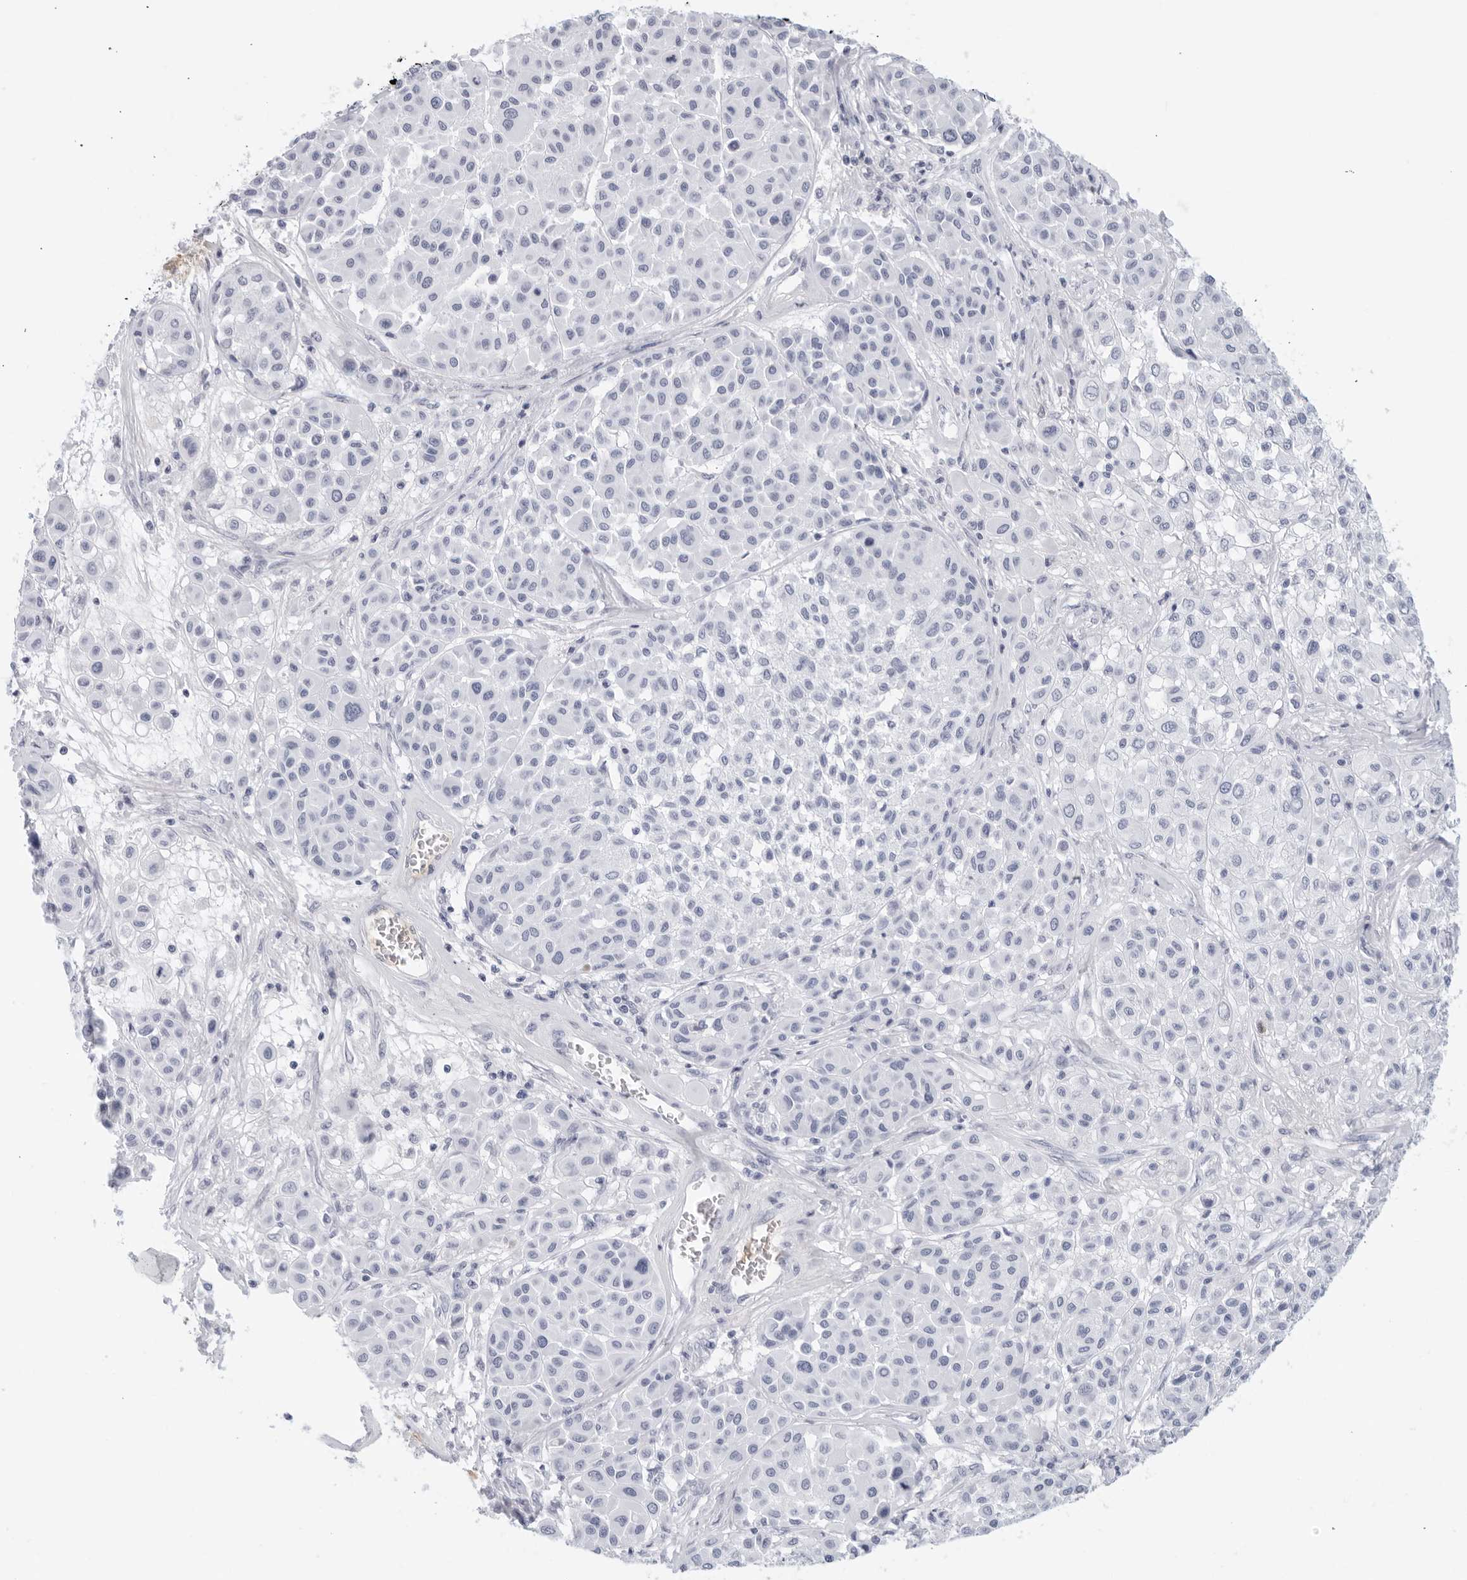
{"staining": {"intensity": "negative", "quantity": "none", "location": "none"}, "tissue": "melanoma", "cell_type": "Tumor cells", "image_type": "cancer", "snomed": [{"axis": "morphology", "description": "Malignant melanoma, Metastatic site"}, {"axis": "topography", "description": "Soft tissue"}], "caption": "Immunohistochemical staining of melanoma demonstrates no significant expression in tumor cells.", "gene": "FGG", "patient": {"sex": "male", "age": 41}}